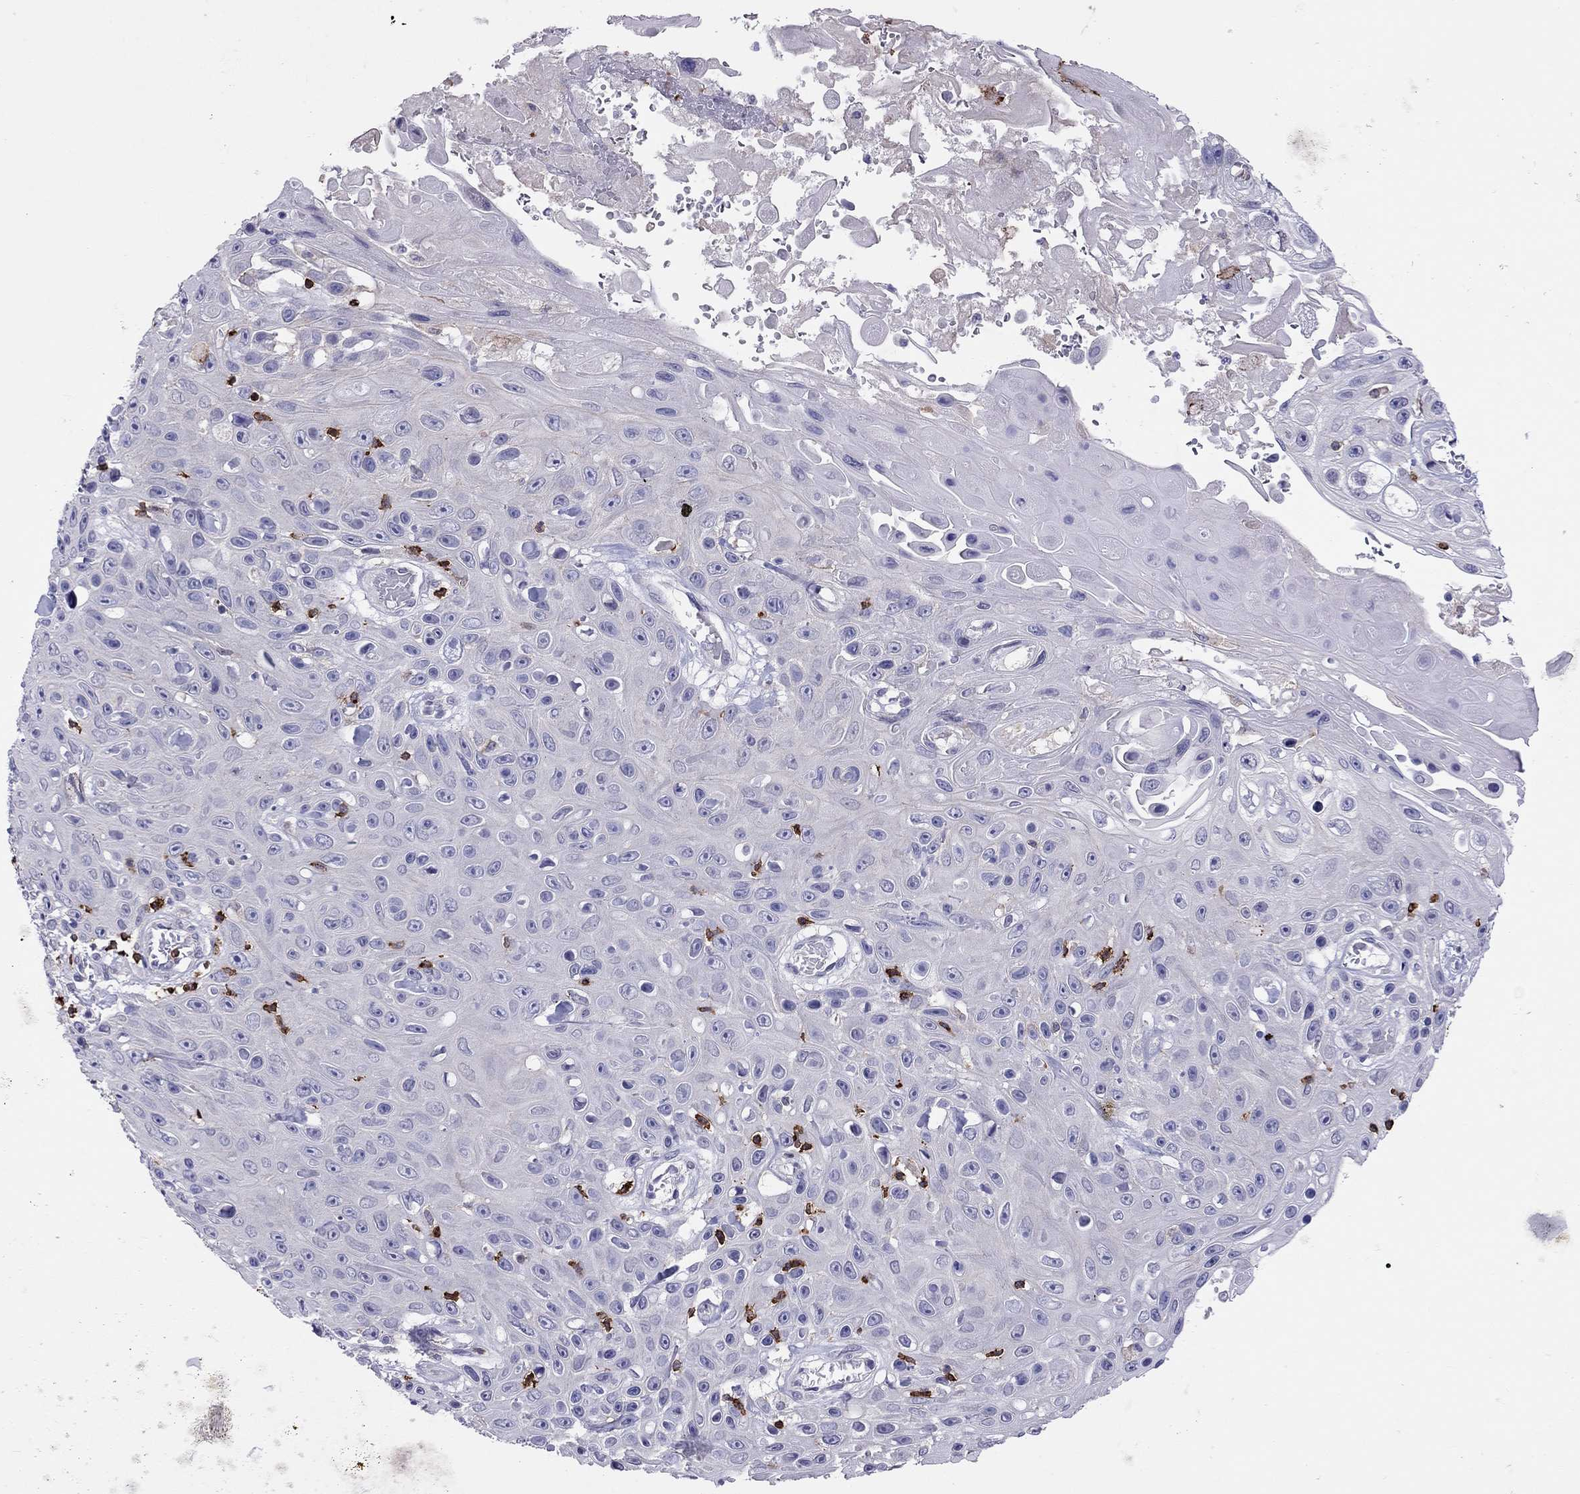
{"staining": {"intensity": "negative", "quantity": "none", "location": "none"}, "tissue": "skin cancer", "cell_type": "Tumor cells", "image_type": "cancer", "snomed": [{"axis": "morphology", "description": "Squamous cell carcinoma, NOS"}, {"axis": "topography", "description": "Skin"}], "caption": "Tumor cells show no significant protein expression in skin cancer. The staining was performed using DAB (3,3'-diaminobenzidine) to visualize the protein expression in brown, while the nuclei were stained in blue with hematoxylin (Magnification: 20x).", "gene": "MND1", "patient": {"sex": "male", "age": 82}}